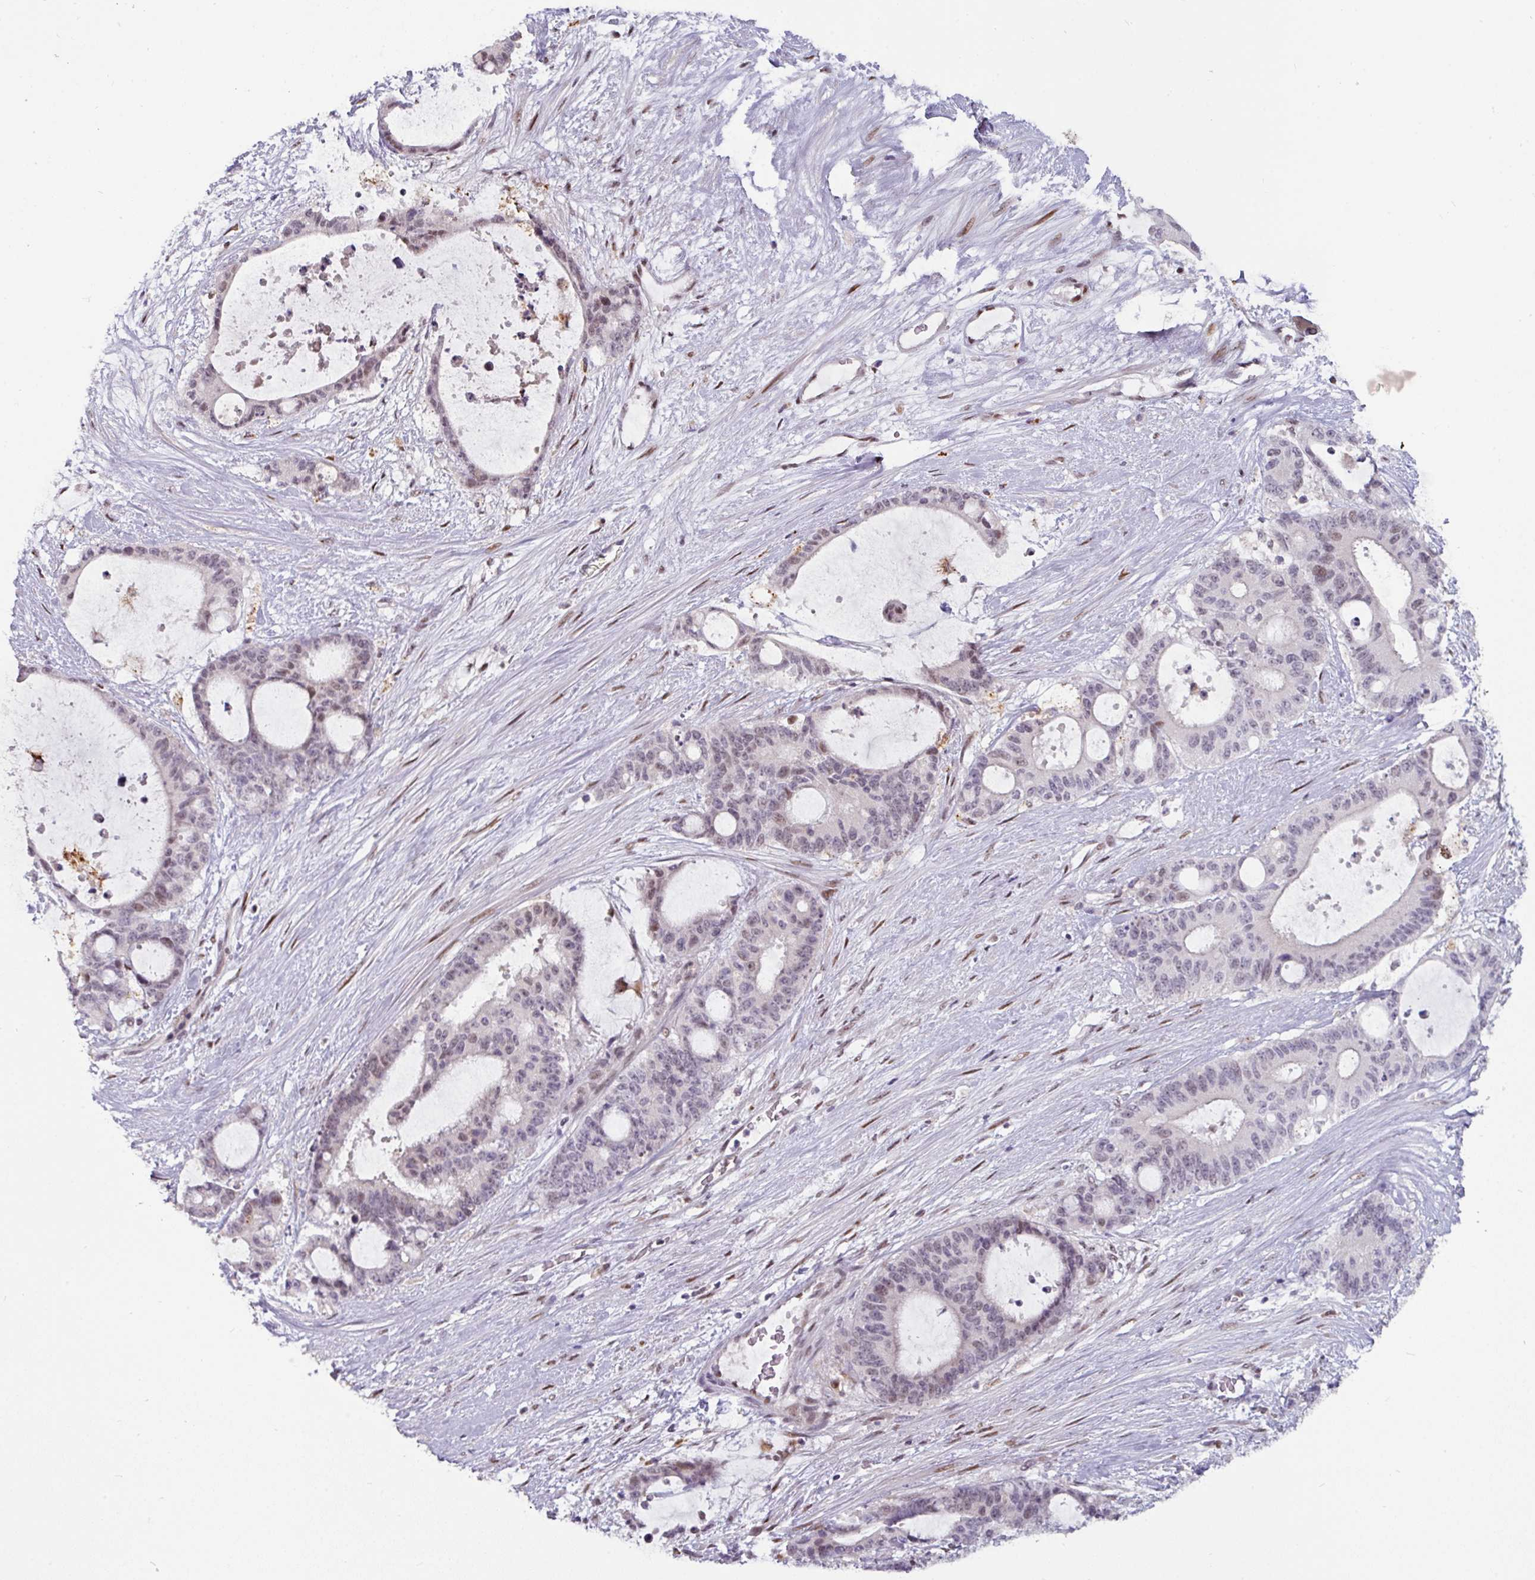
{"staining": {"intensity": "negative", "quantity": "none", "location": "none"}, "tissue": "liver cancer", "cell_type": "Tumor cells", "image_type": "cancer", "snomed": [{"axis": "morphology", "description": "Normal tissue, NOS"}, {"axis": "morphology", "description": "Cholangiocarcinoma"}, {"axis": "topography", "description": "Liver"}, {"axis": "topography", "description": "Peripheral nerve tissue"}], "caption": "The micrograph demonstrates no significant expression in tumor cells of liver cholangiocarcinoma. Brightfield microscopy of immunohistochemistry (IHC) stained with DAB (3,3'-diaminobenzidine) (brown) and hematoxylin (blue), captured at high magnification.", "gene": "SWSAP1", "patient": {"sex": "female", "age": 73}}